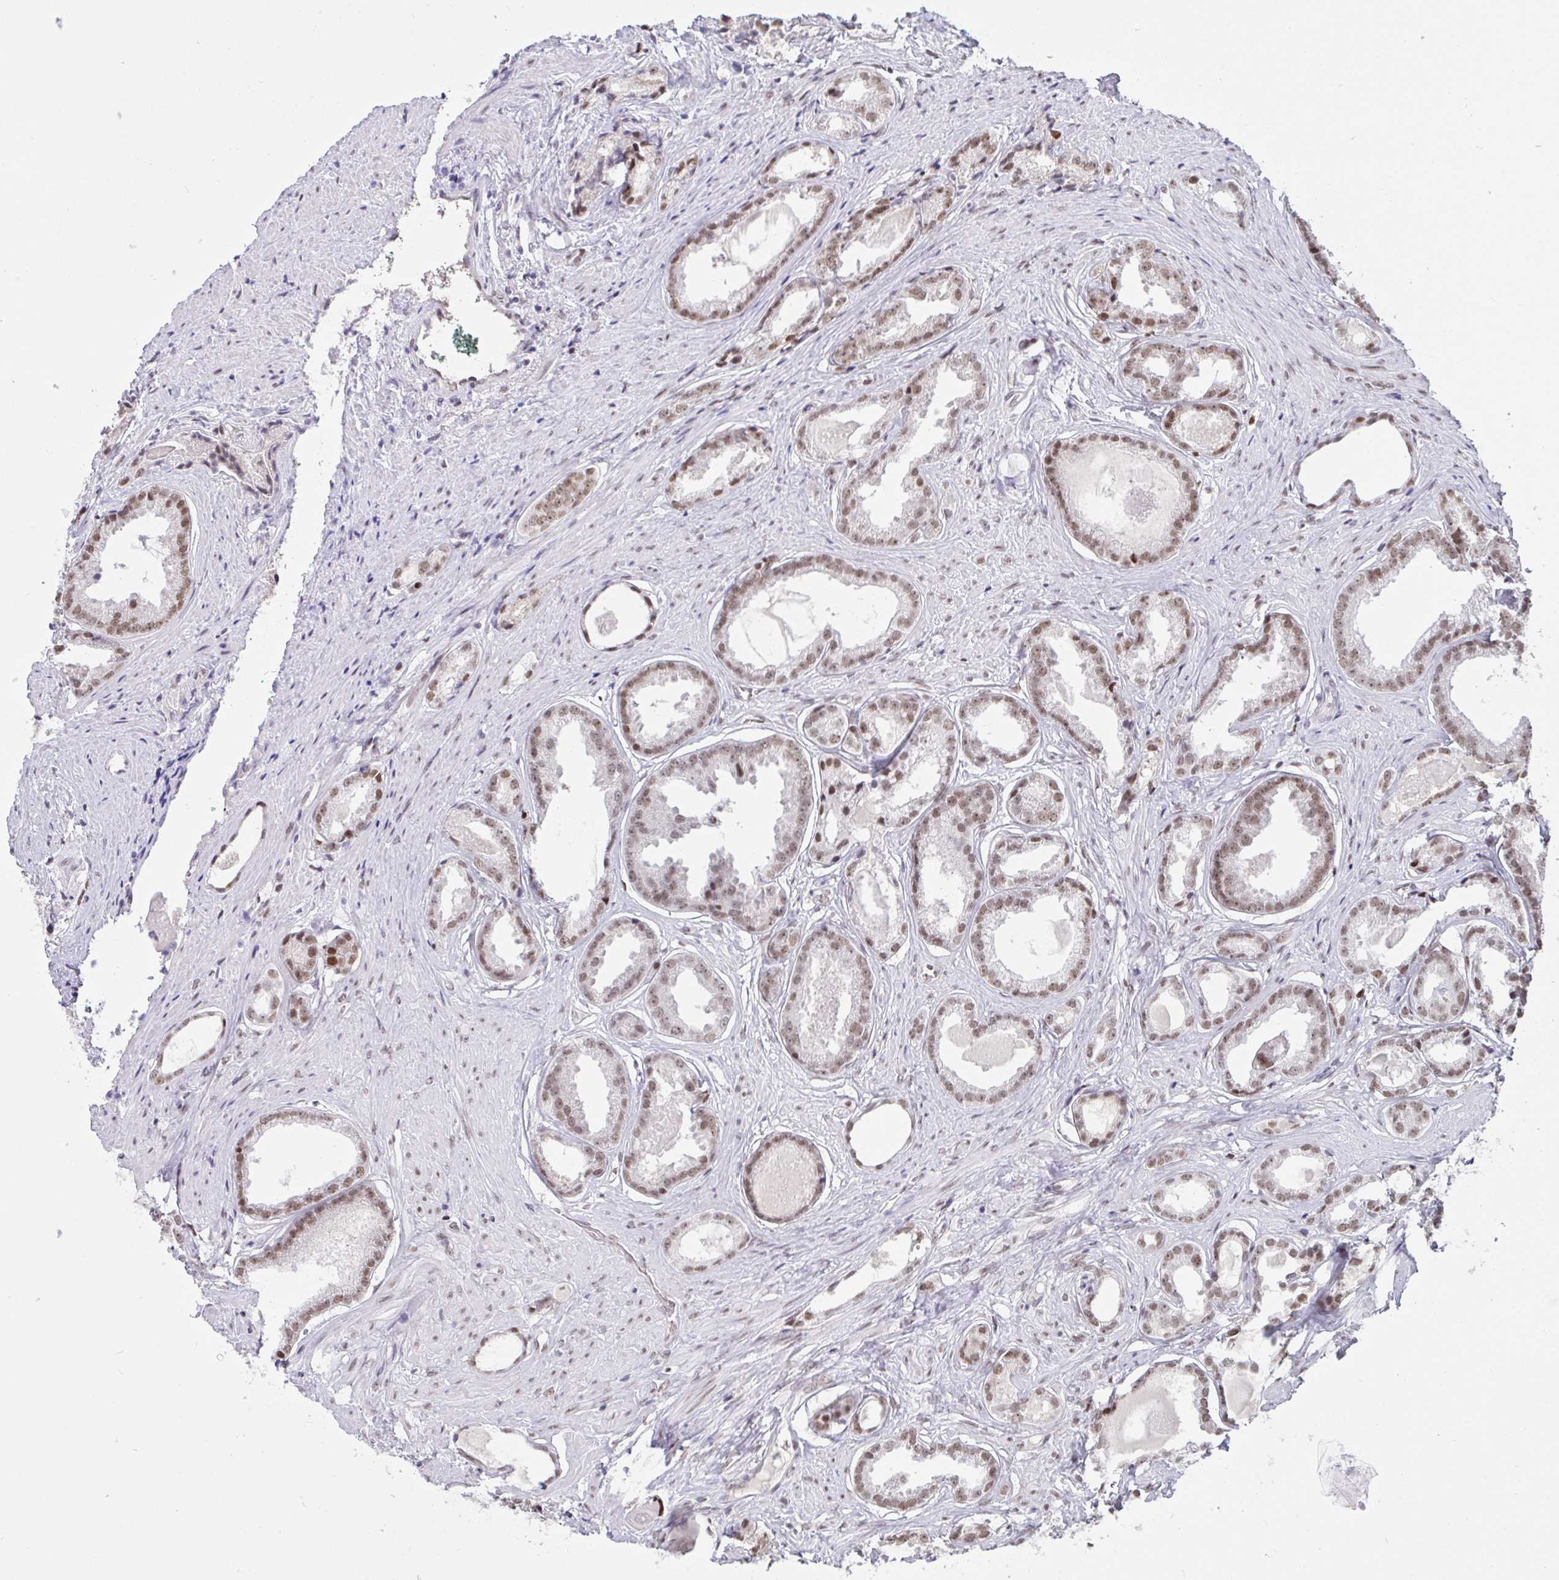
{"staining": {"intensity": "moderate", "quantity": ">75%", "location": "nuclear"}, "tissue": "prostate cancer", "cell_type": "Tumor cells", "image_type": "cancer", "snomed": [{"axis": "morphology", "description": "Adenocarcinoma, Low grade"}, {"axis": "topography", "description": "Prostate"}], "caption": "Protein staining of adenocarcinoma (low-grade) (prostate) tissue demonstrates moderate nuclear positivity in about >75% of tumor cells.", "gene": "CBFA2T2", "patient": {"sex": "male", "age": 65}}